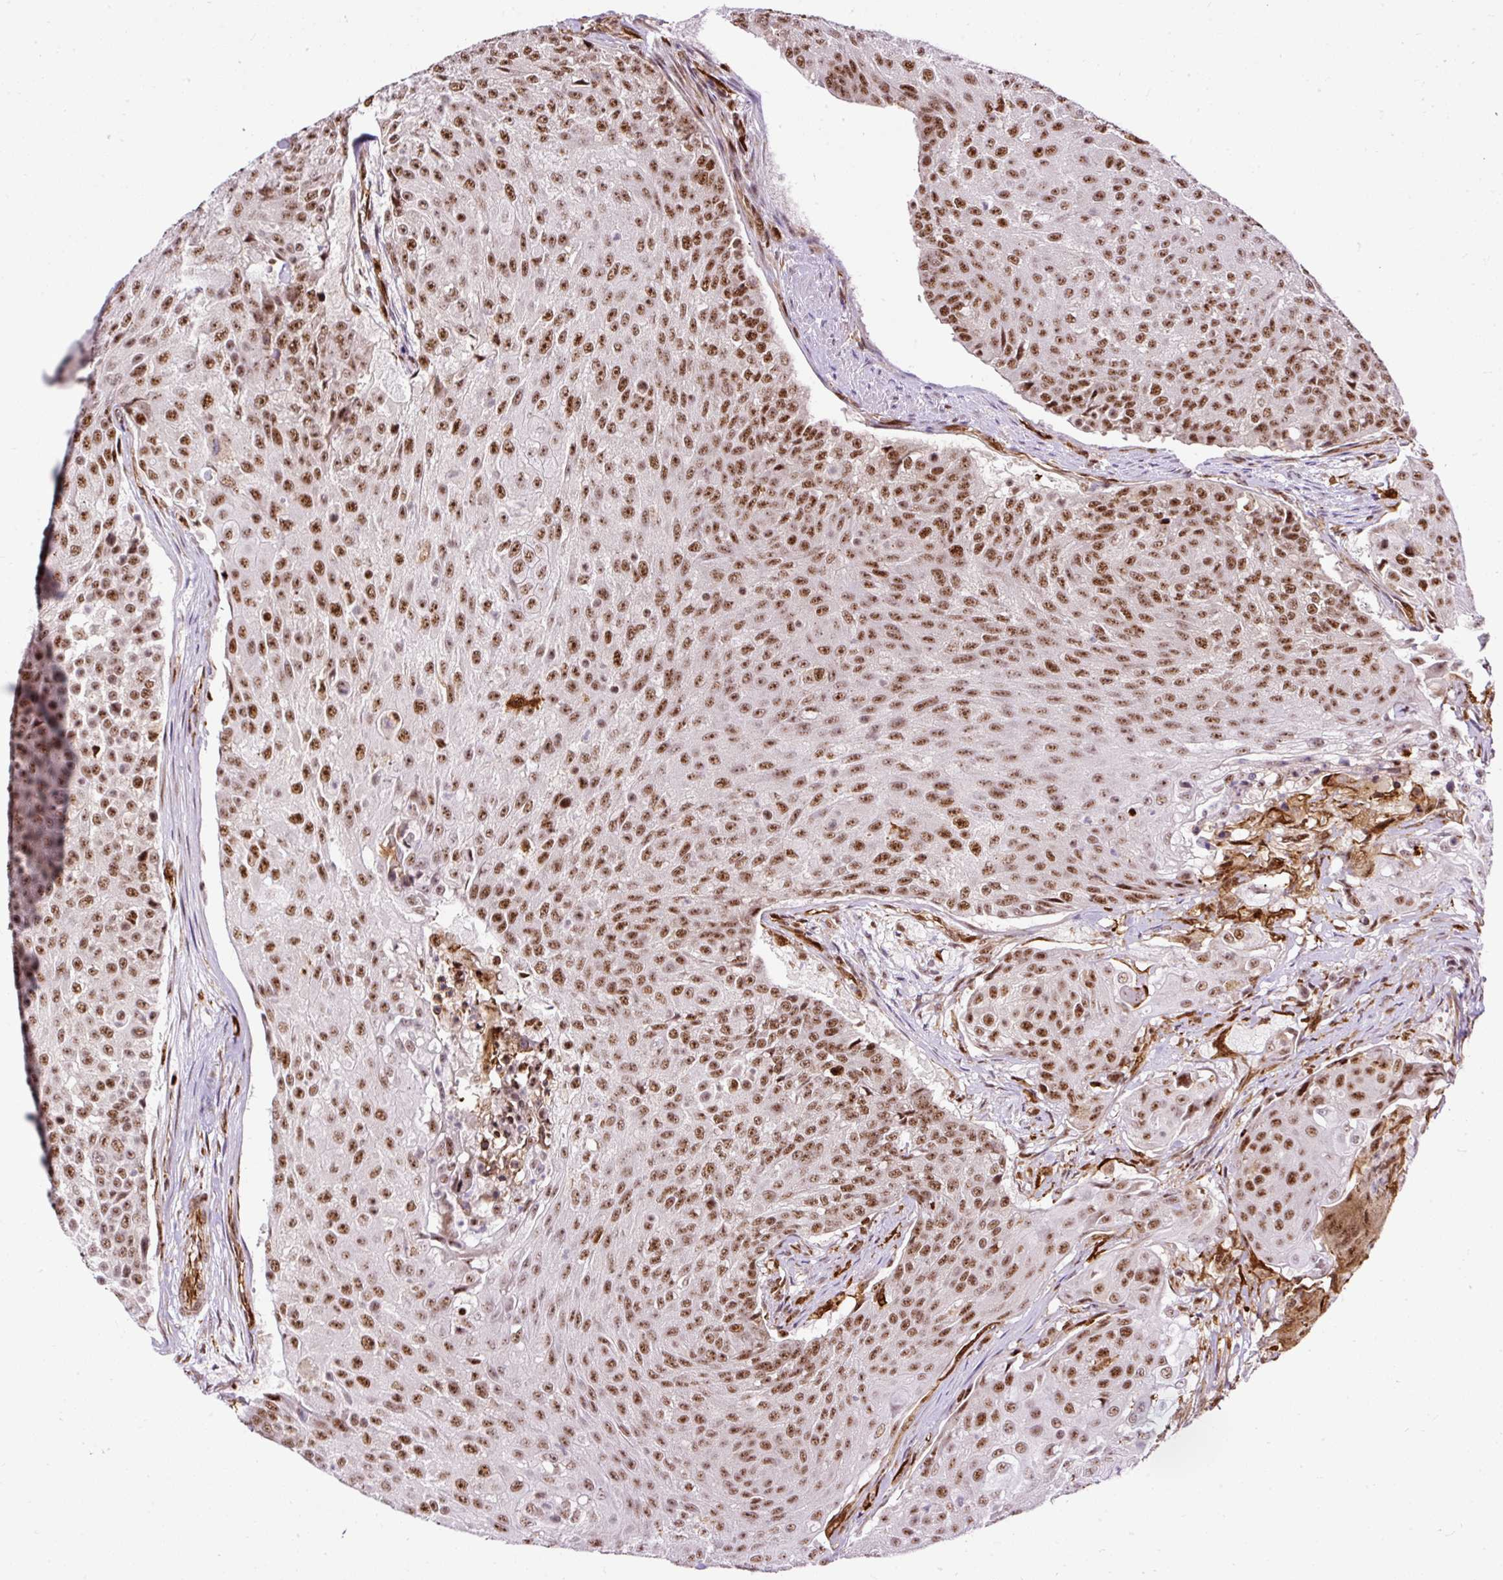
{"staining": {"intensity": "strong", "quantity": ">75%", "location": "nuclear"}, "tissue": "urothelial cancer", "cell_type": "Tumor cells", "image_type": "cancer", "snomed": [{"axis": "morphology", "description": "Urothelial carcinoma, High grade"}, {"axis": "topography", "description": "Urinary bladder"}], "caption": "IHC of urothelial cancer reveals high levels of strong nuclear positivity in approximately >75% of tumor cells.", "gene": "LUC7L2", "patient": {"sex": "female", "age": 63}}